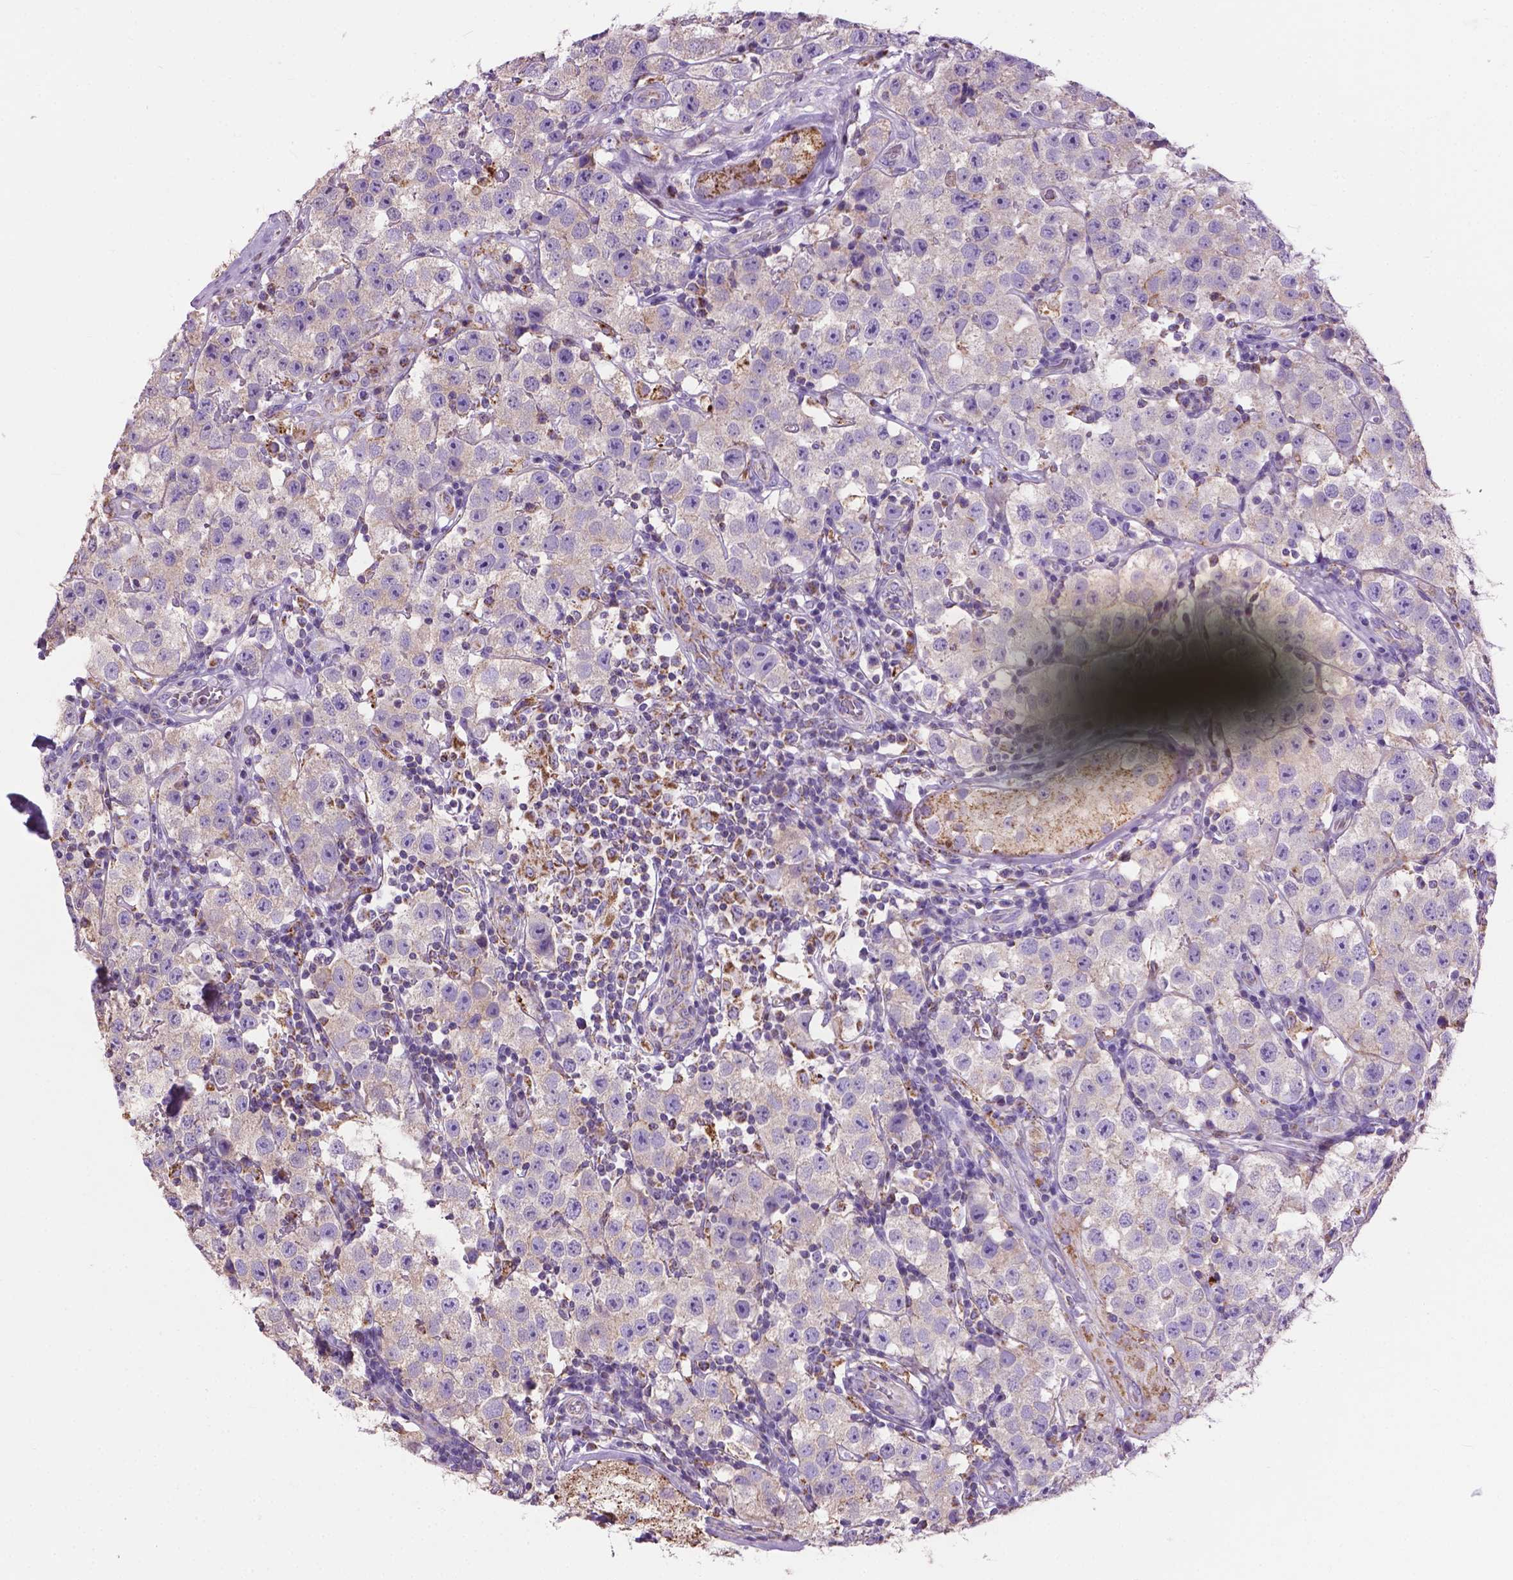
{"staining": {"intensity": "negative", "quantity": "none", "location": "none"}, "tissue": "testis cancer", "cell_type": "Tumor cells", "image_type": "cancer", "snomed": [{"axis": "morphology", "description": "Seminoma, NOS"}, {"axis": "topography", "description": "Testis"}], "caption": "DAB (3,3'-diaminobenzidine) immunohistochemical staining of testis cancer displays no significant staining in tumor cells.", "gene": "VDAC1", "patient": {"sex": "male", "age": 34}}